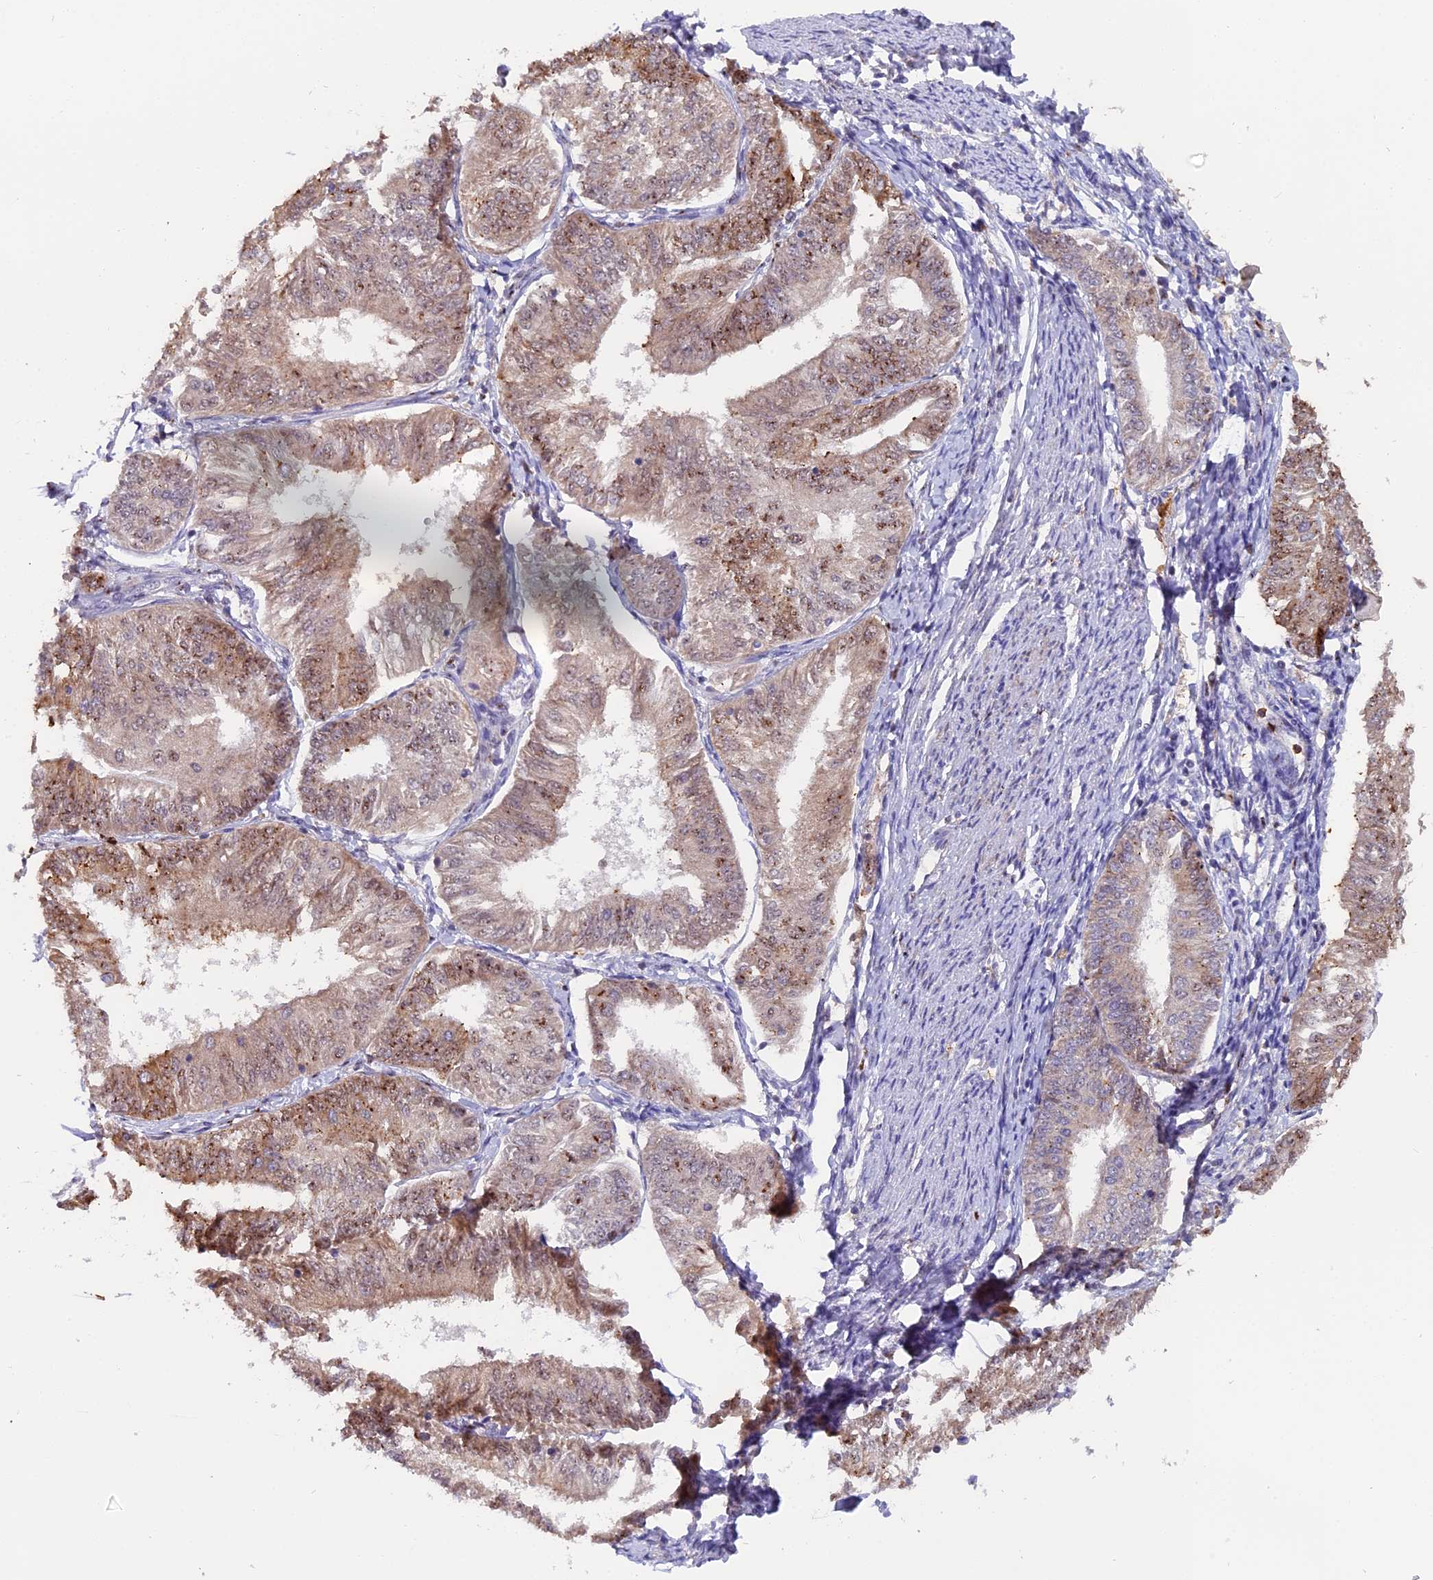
{"staining": {"intensity": "weak", "quantity": ">75%", "location": "cytoplasmic/membranous,nuclear"}, "tissue": "endometrial cancer", "cell_type": "Tumor cells", "image_type": "cancer", "snomed": [{"axis": "morphology", "description": "Adenocarcinoma, NOS"}, {"axis": "topography", "description": "Endometrium"}], "caption": "Endometrial cancer (adenocarcinoma) stained with a brown dye reveals weak cytoplasmic/membranous and nuclear positive positivity in approximately >75% of tumor cells.", "gene": "FAM118B", "patient": {"sex": "female", "age": 58}}